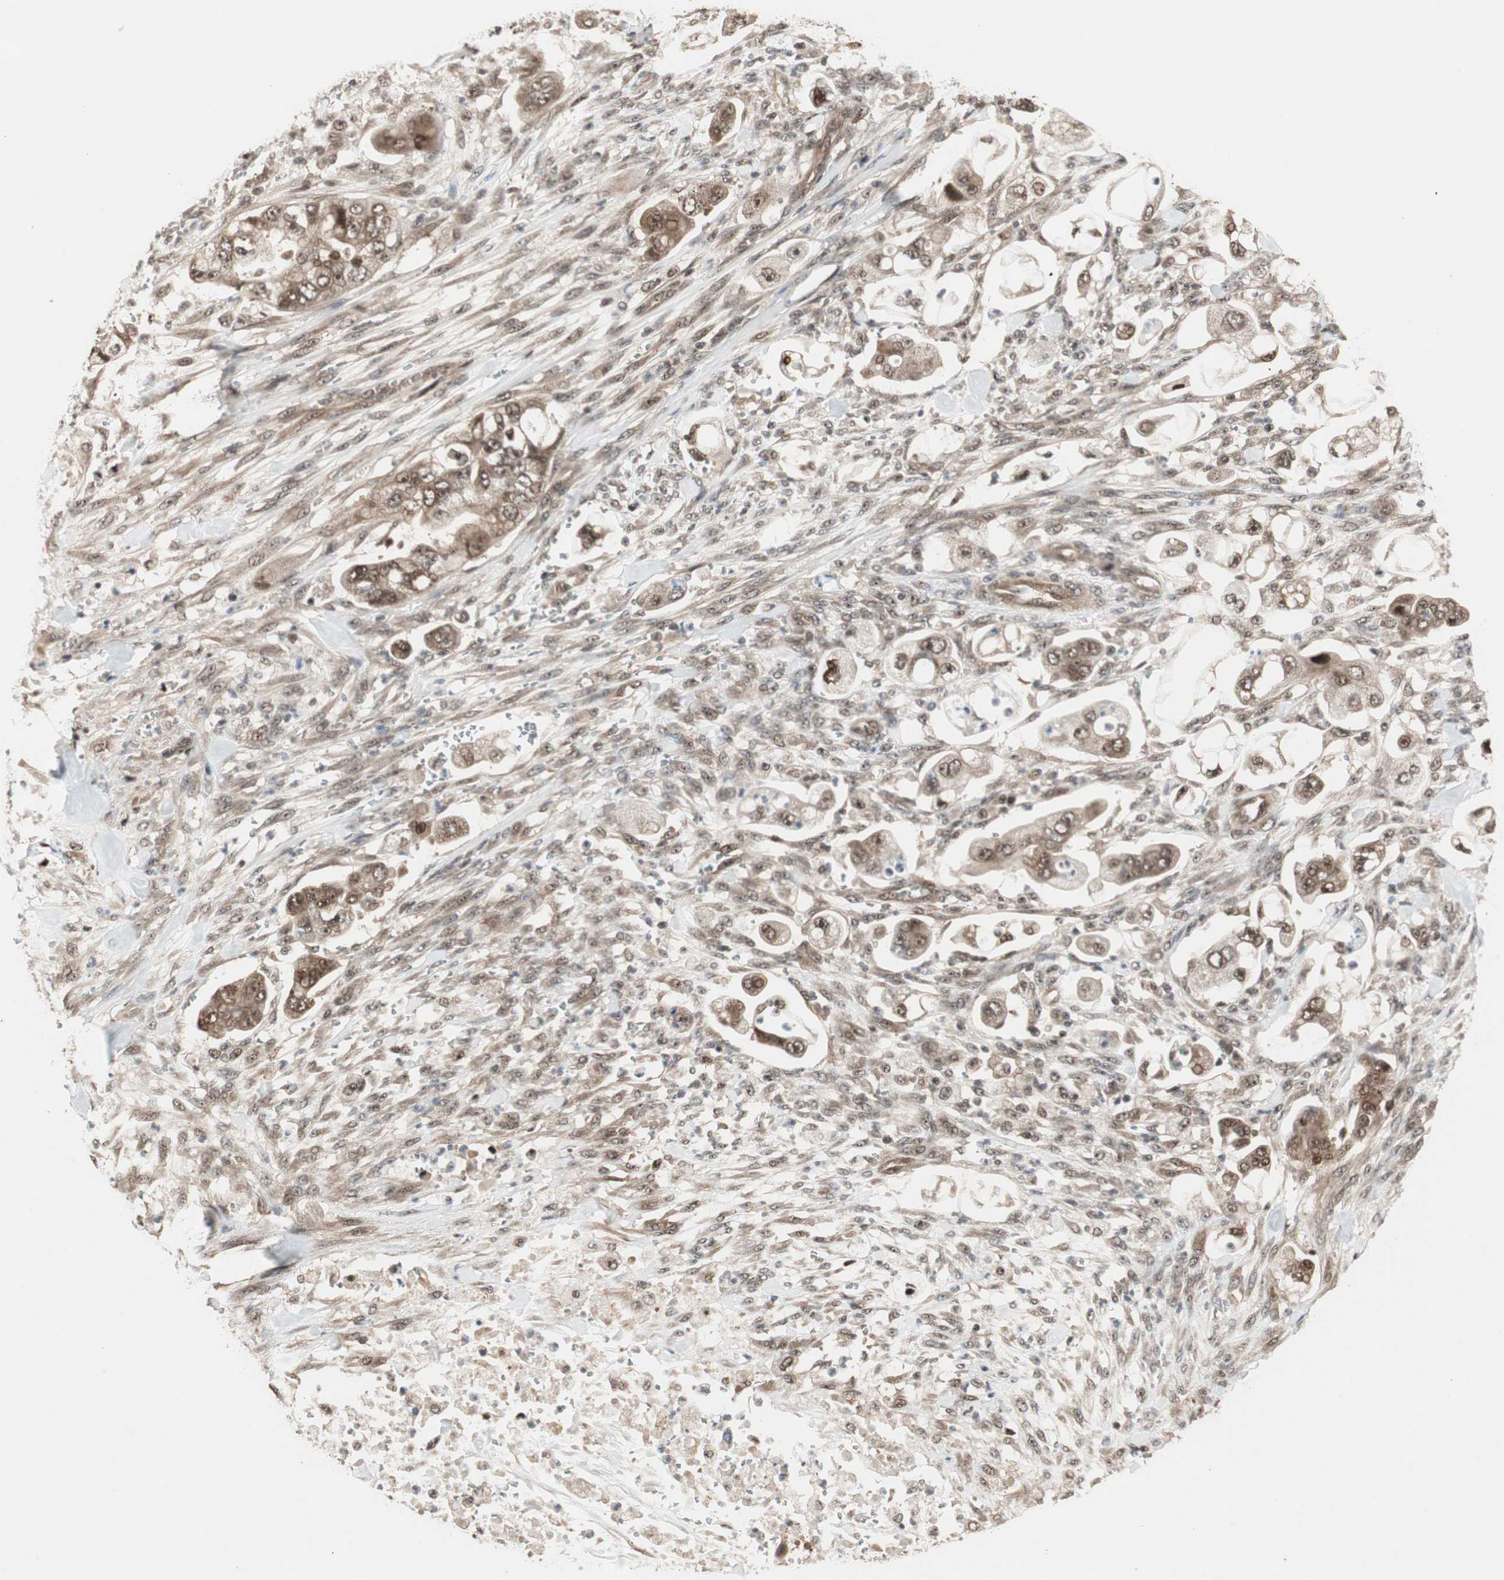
{"staining": {"intensity": "moderate", "quantity": ">75%", "location": "cytoplasmic/membranous,nuclear"}, "tissue": "stomach cancer", "cell_type": "Tumor cells", "image_type": "cancer", "snomed": [{"axis": "morphology", "description": "Adenocarcinoma, NOS"}, {"axis": "topography", "description": "Stomach"}], "caption": "Protein expression analysis of stomach cancer demonstrates moderate cytoplasmic/membranous and nuclear positivity in approximately >75% of tumor cells. The protein of interest is shown in brown color, while the nuclei are stained blue.", "gene": "CSNK2B", "patient": {"sex": "male", "age": 62}}